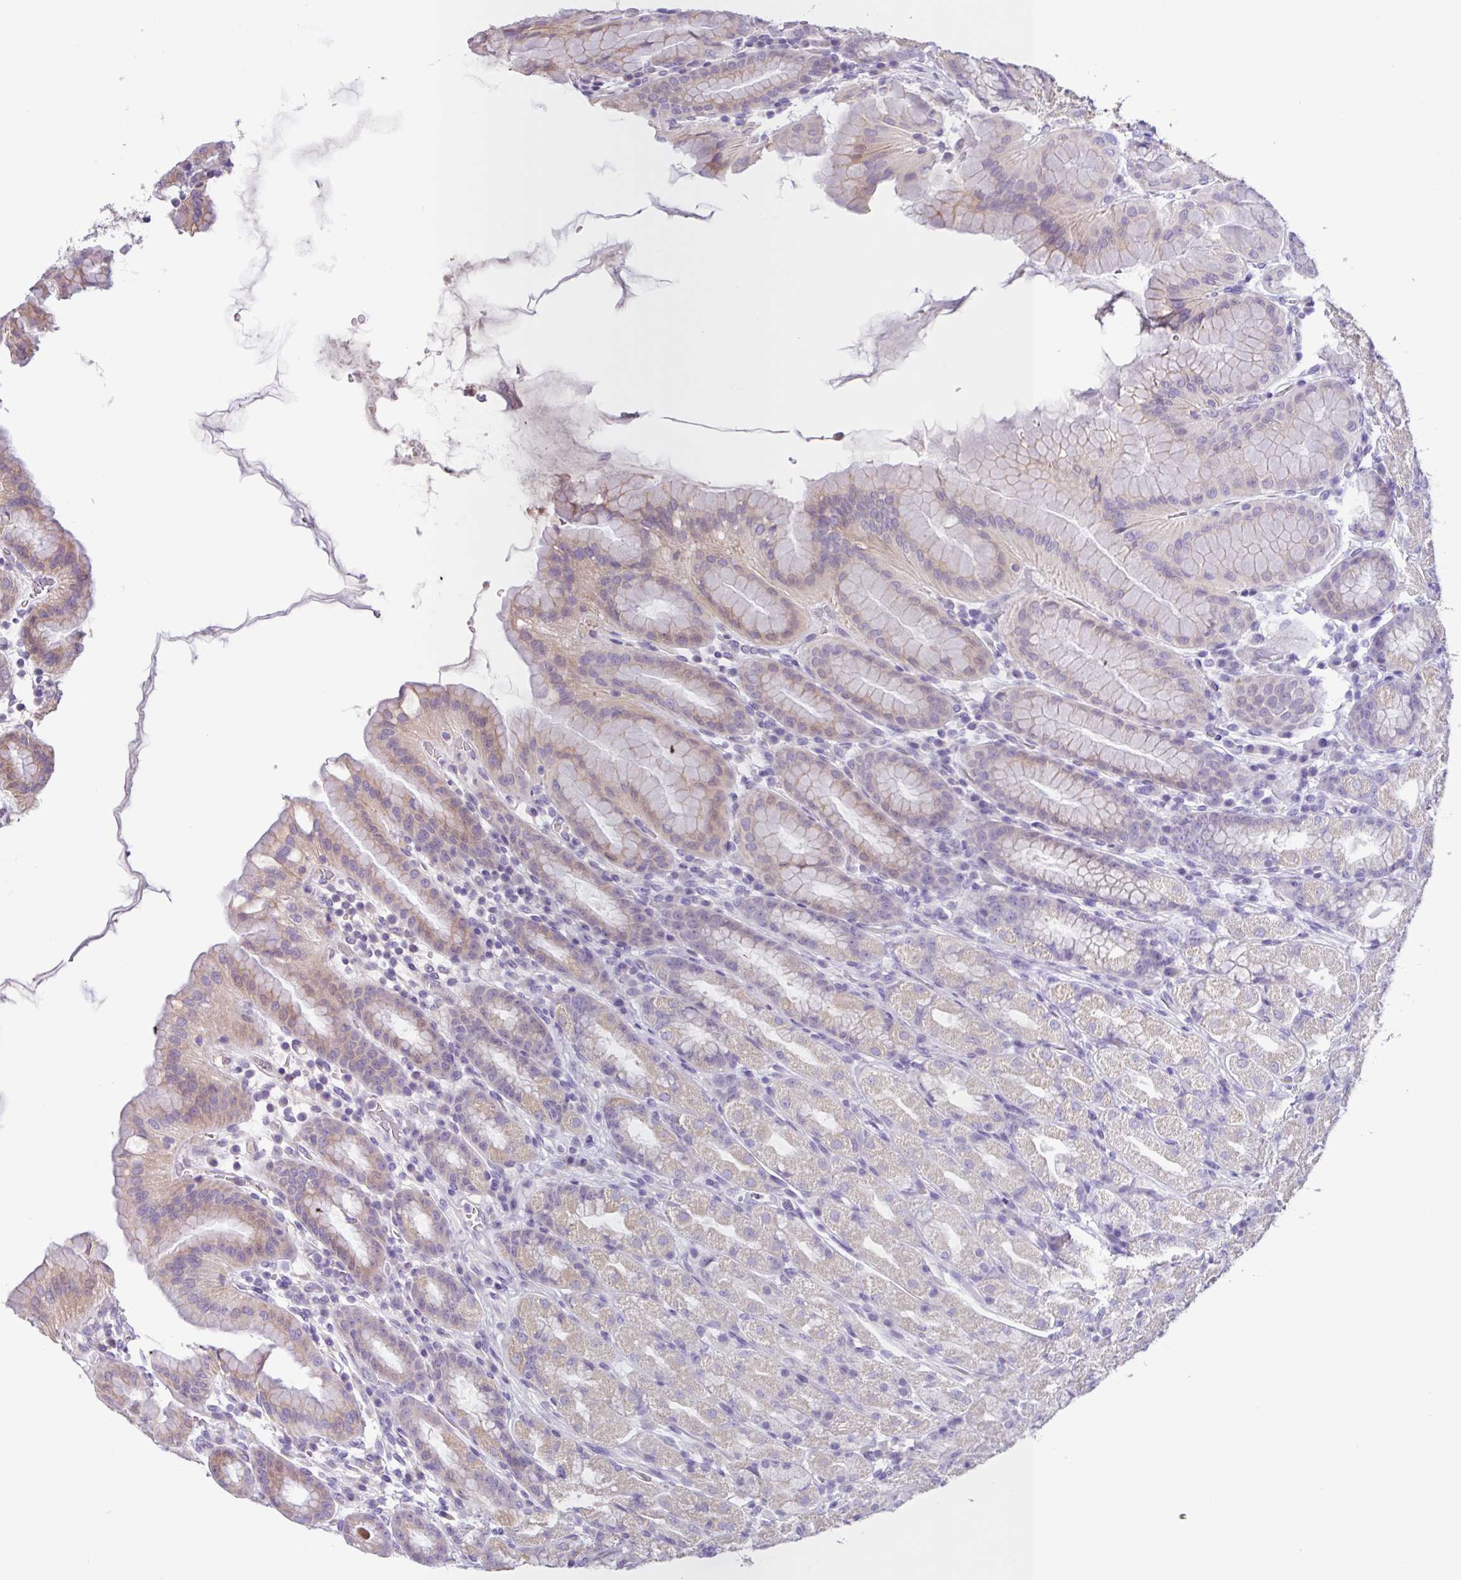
{"staining": {"intensity": "moderate", "quantity": "<25%", "location": "cytoplasmic/membranous"}, "tissue": "stomach", "cell_type": "Glandular cells", "image_type": "normal", "snomed": [{"axis": "morphology", "description": "Normal tissue, NOS"}, {"axis": "topography", "description": "Stomach, upper"}, {"axis": "topography", "description": "Stomach"}], "caption": "Immunohistochemistry staining of benign stomach, which shows low levels of moderate cytoplasmic/membranous positivity in about <25% of glandular cells indicating moderate cytoplasmic/membranous protein expression. The staining was performed using DAB (brown) for protein detection and nuclei were counterstained in hematoxylin (blue).", "gene": "SFTPB", "patient": {"sex": "male", "age": 68}}